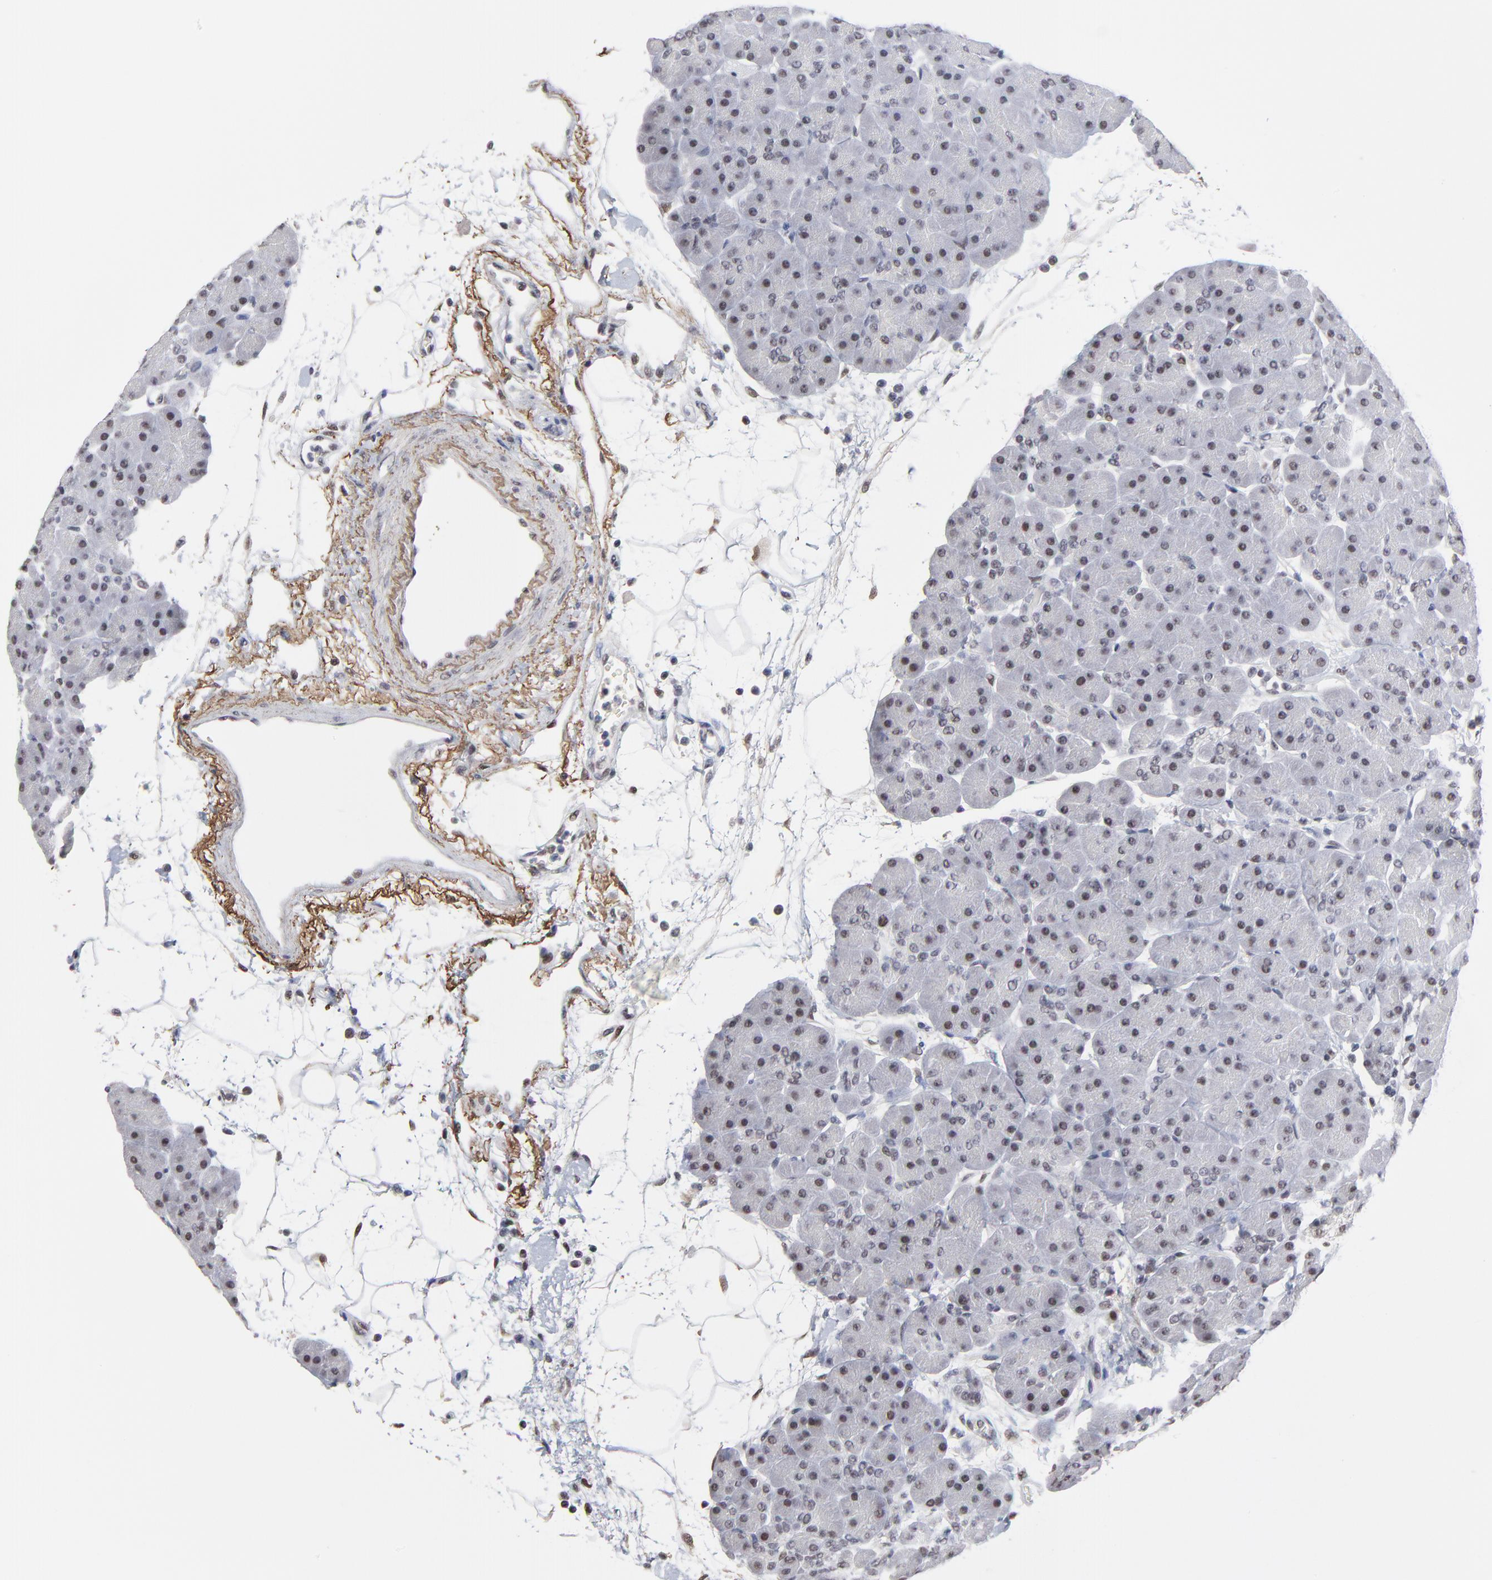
{"staining": {"intensity": "weak", "quantity": ">75%", "location": "nuclear"}, "tissue": "pancreas", "cell_type": "Exocrine glandular cells", "image_type": "normal", "snomed": [{"axis": "morphology", "description": "Normal tissue, NOS"}, {"axis": "topography", "description": "Pancreas"}], "caption": "Pancreas stained with DAB IHC displays low levels of weak nuclear expression in approximately >75% of exocrine glandular cells. (Brightfield microscopy of DAB IHC at high magnification).", "gene": "OGFOD1", "patient": {"sex": "male", "age": 66}}